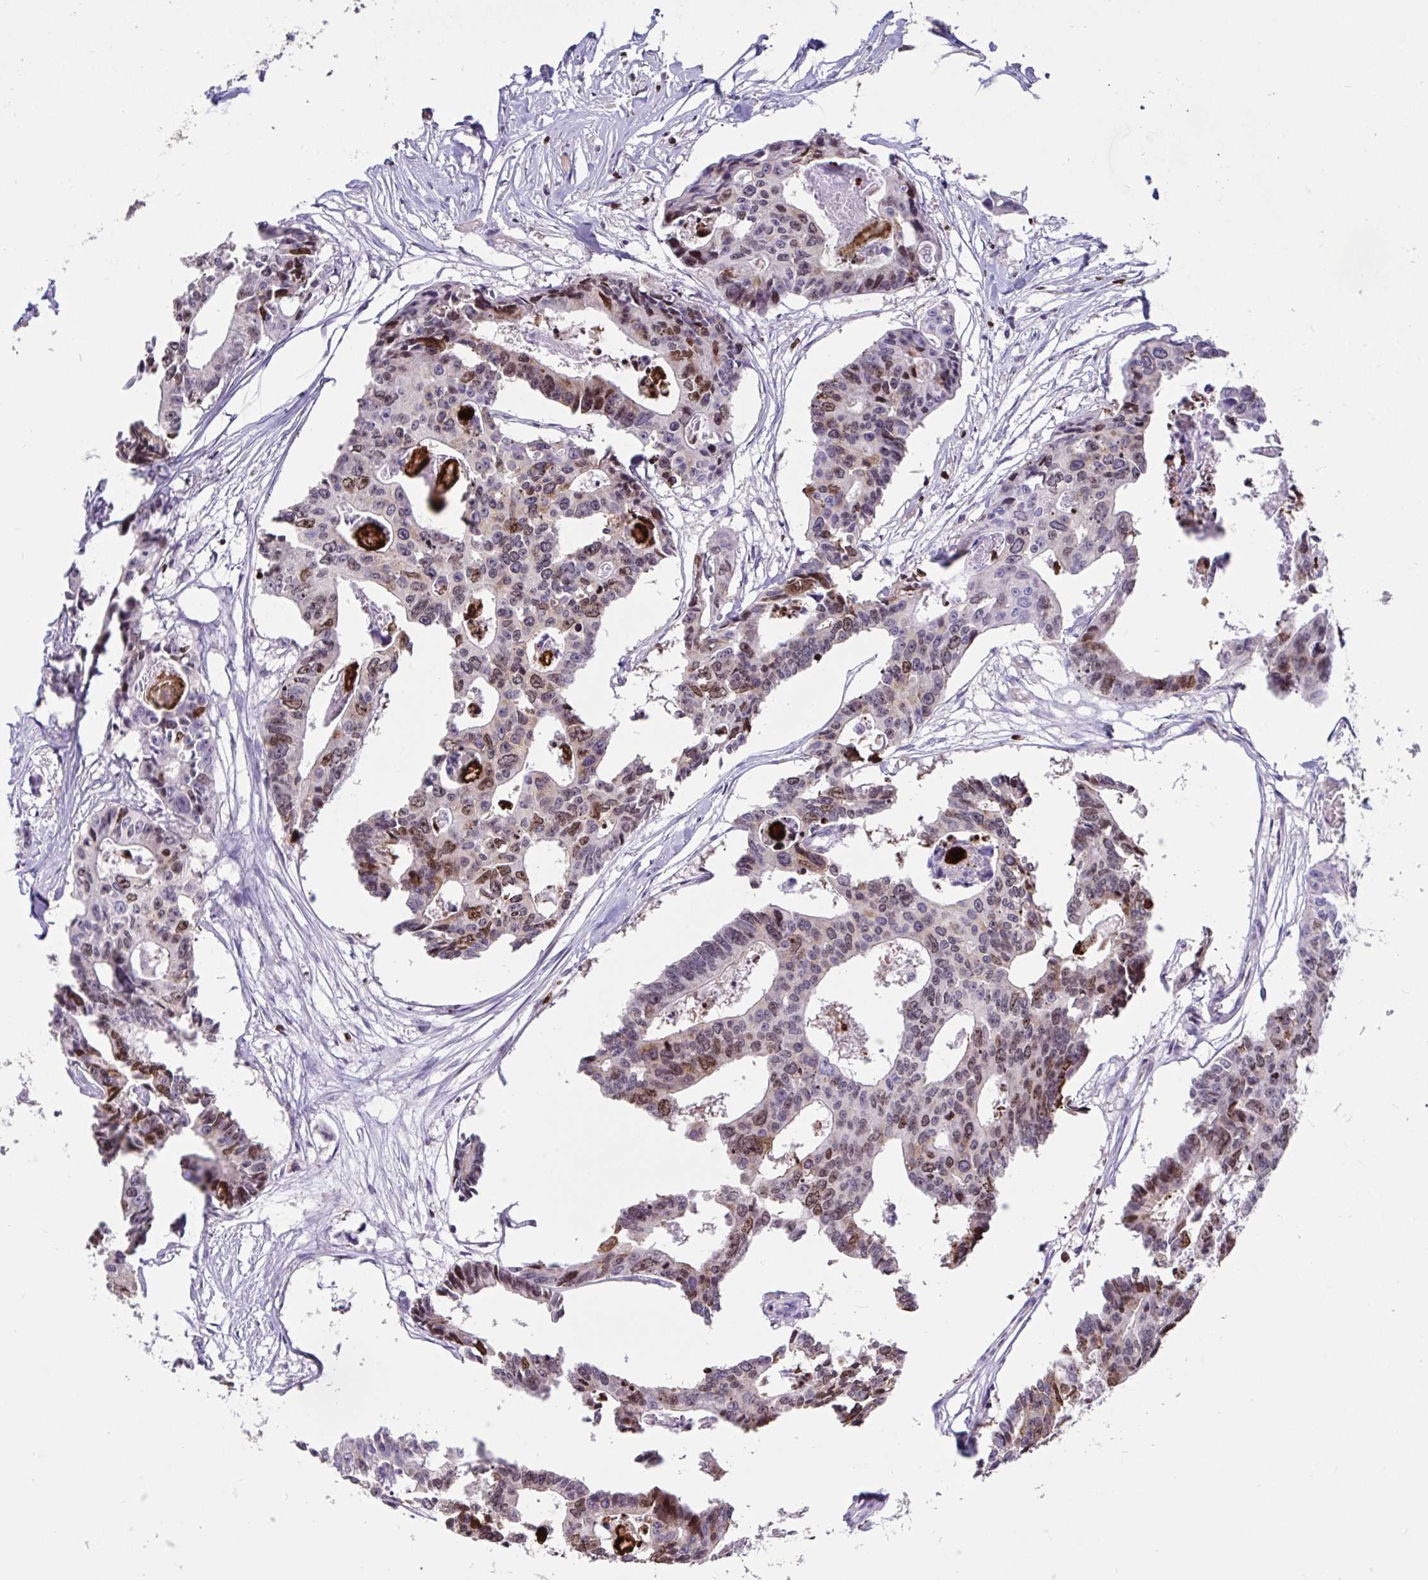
{"staining": {"intensity": "weak", "quantity": "25%-75%", "location": "nuclear"}, "tissue": "colorectal cancer", "cell_type": "Tumor cells", "image_type": "cancer", "snomed": [{"axis": "morphology", "description": "Adenocarcinoma, NOS"}, {"axis": "topography", "description": "Rectum"}], "caption": "IHC of colorectal cancer displays low levels of weak nuclear expression in about 25%-75% of tumor cells.", "gene": "HMGB2", "patient": {"sex": "male", "age": 57}}